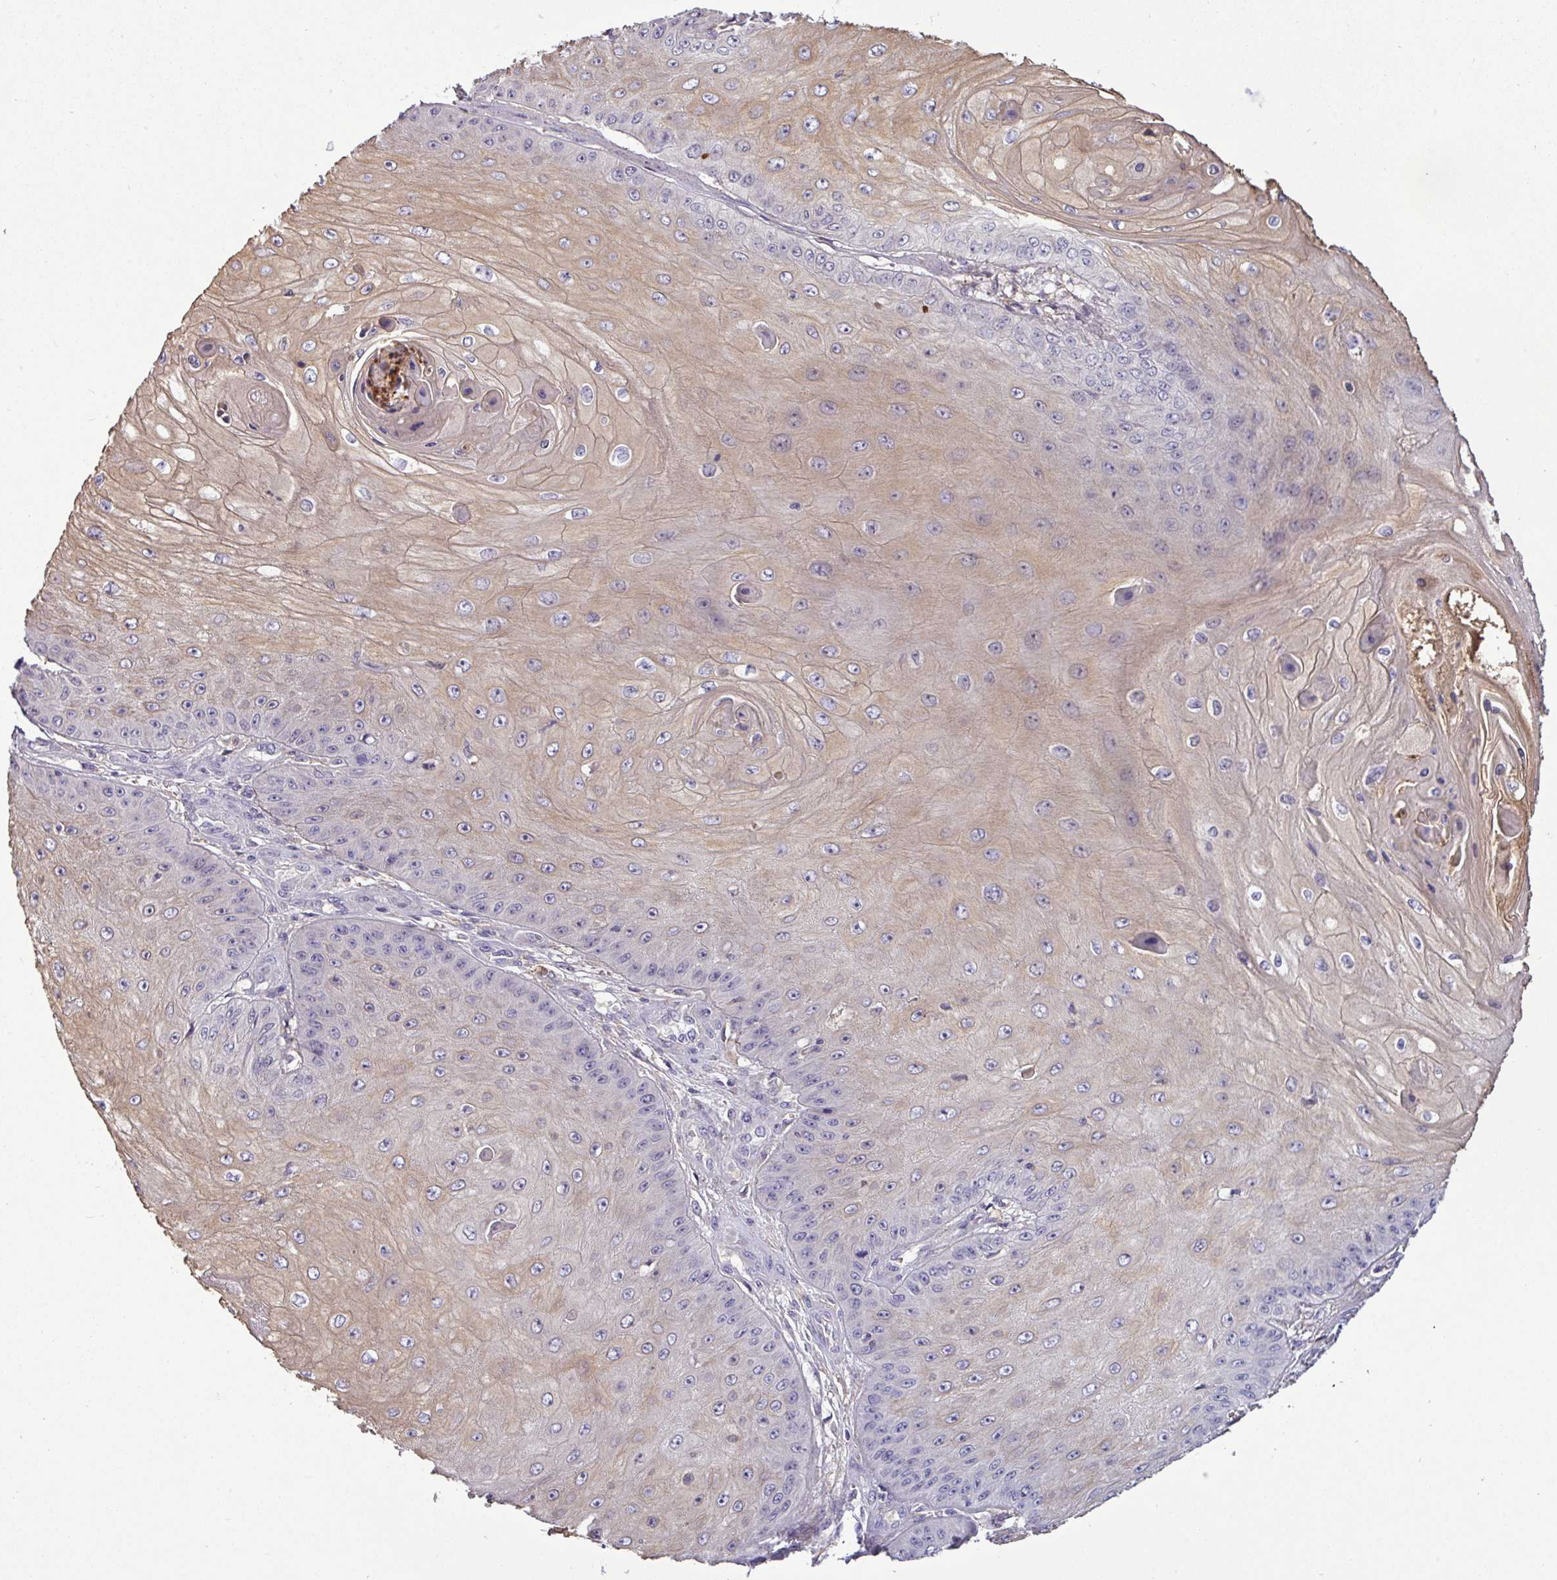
{"staining": {"intensity": "weak", "quantity": ">75%", "location": "cytoplasmic/membranous"}, "tissue": "skin cancer", "cell_type": "Tumor cells", "image_type": "cancer", "snomed": [{"axis": "morphology", "description": "Squamous cell carcinoma, NOS"}, {"axis": "topography", "description": "Skin"}], "caption": "A high-resolution micrograph shows immunohistochemistry staining of skin cancer, which displays weak cytoplasmic/membranous expression in about >75% of tumor cells. Using DAB (3,3'-diaminobenzidine) (brown) and hematoxylin (blue) stains, captured at high magnification using brightfield microscopy.", "gene": "TMEM62", "patient": {"sex": "male", "age": 70}}